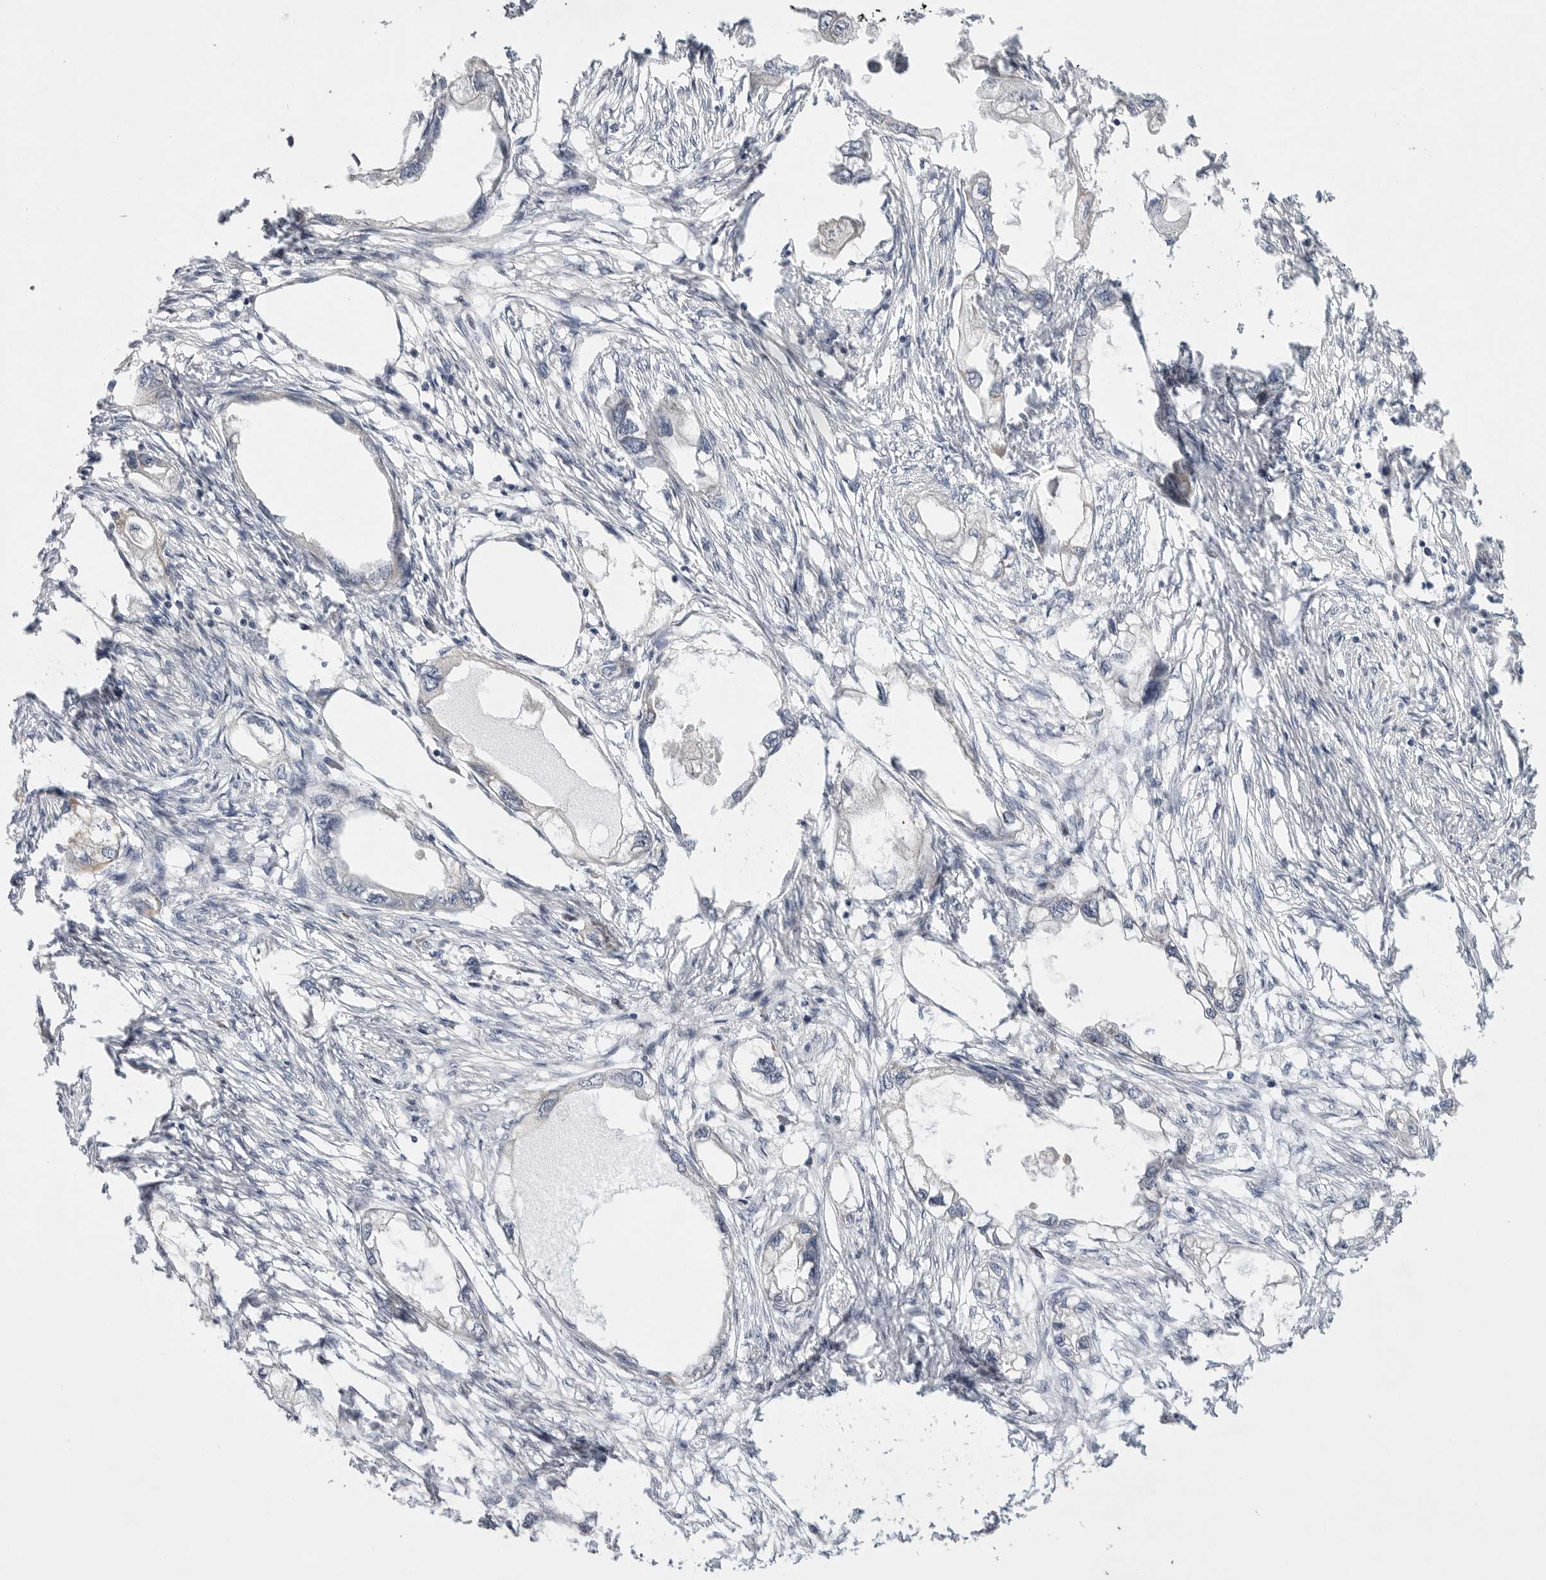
{"staining": {"intensity": "negative", "quantity": "none", "location": "none"}, "tissue": "endometrial cancer", "cell_type": "Tumor cells", "image_type": "cancer", "snomed": [{"axis": "morphology", "description": "Adenocarcinoma, NOS"}, {"axis": "morphology", "description": "Adenocarcinoma, metastatic, NOS"}, {"axis": "topography", "description": "Adipose tissue"}, {"axis": "topography", "description": "Endometrium"}], "caption": "Endometrial cancer was stained to show a protein in brown. There is no significant staining in tumor cells.", "gene": "FBXO43", "patient": {"sex": "female", "age": 67}}